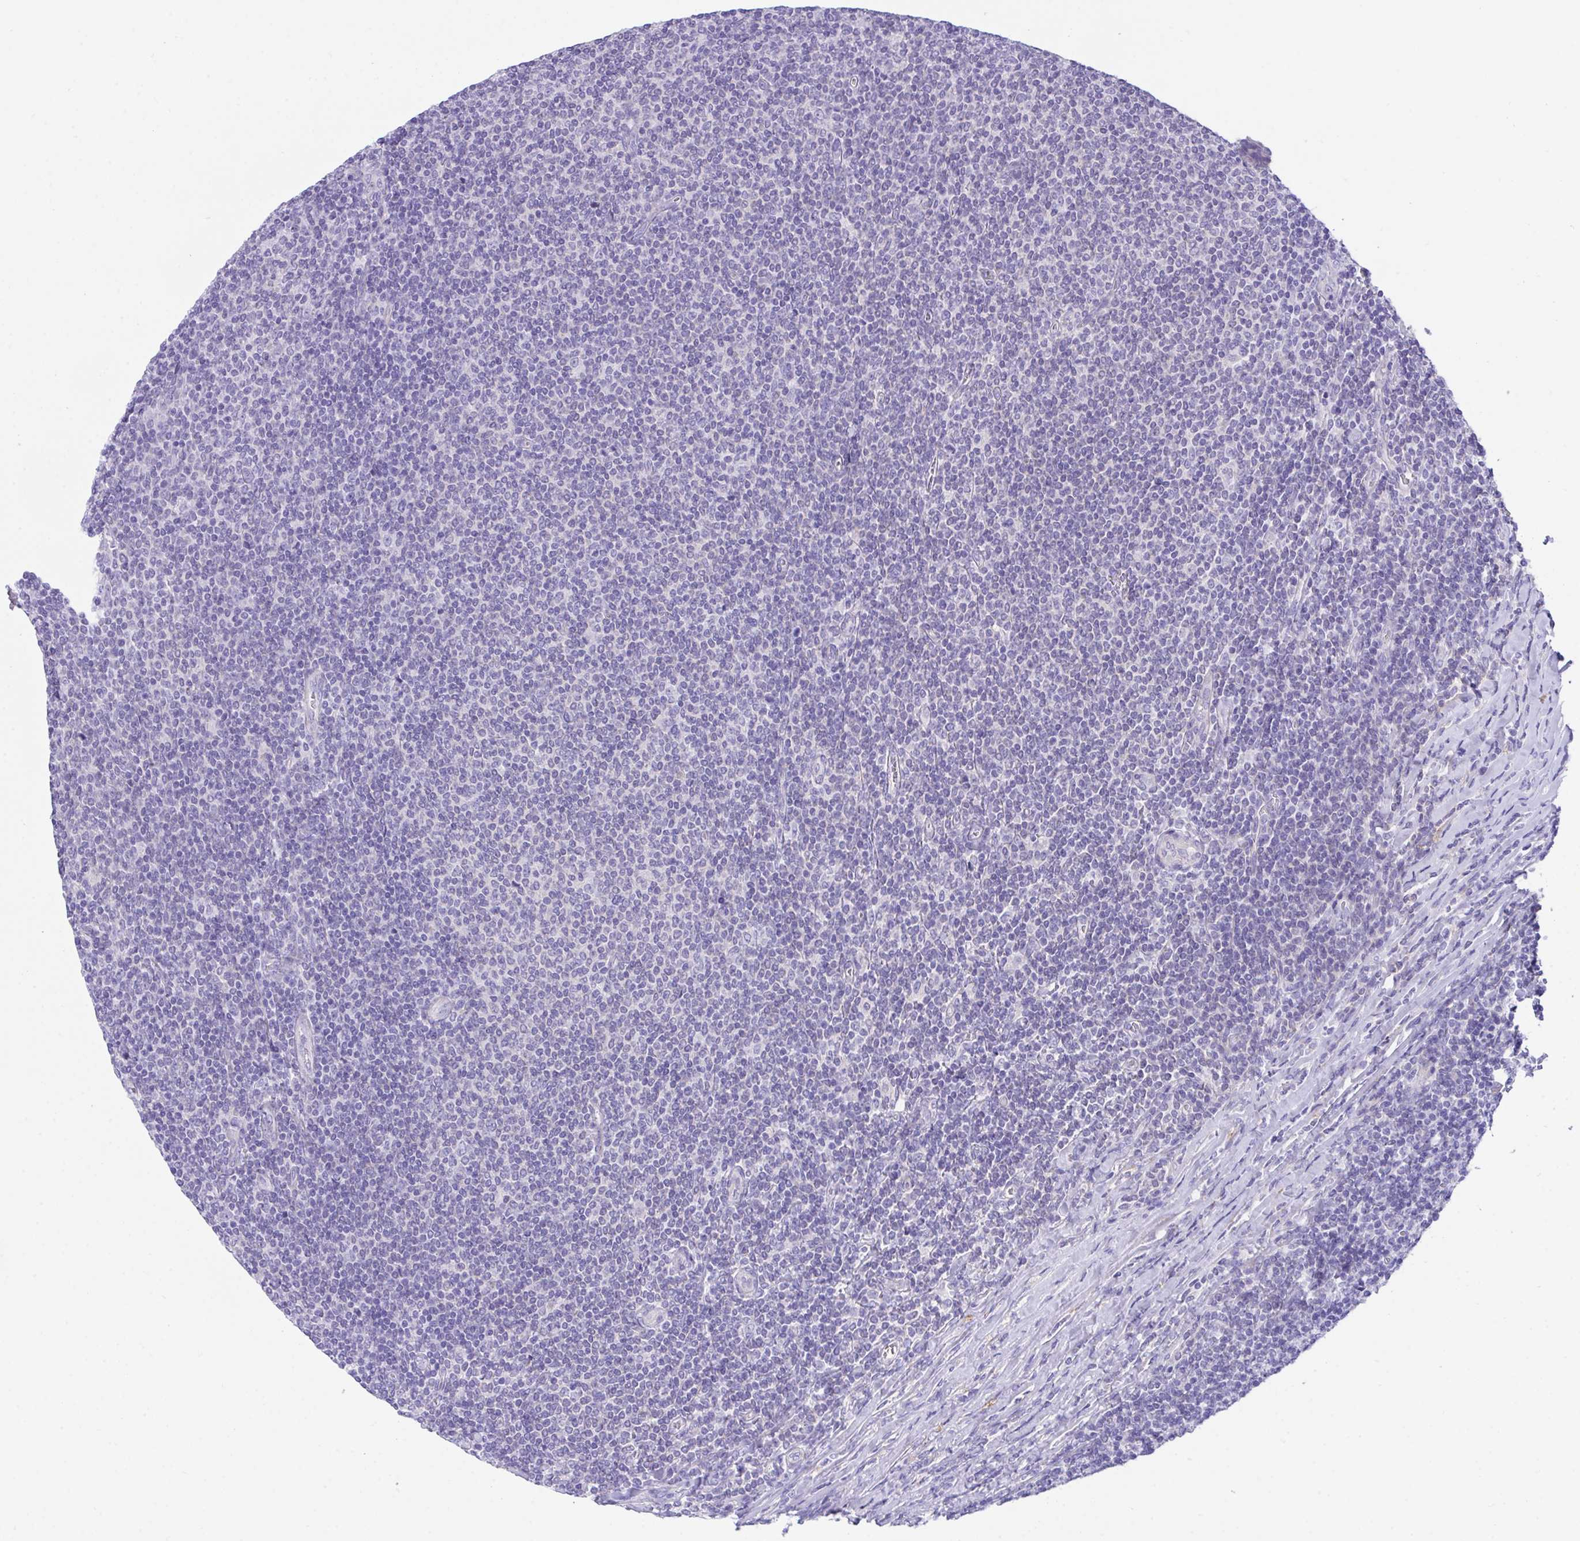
{"staining": {"intensity": "negative", "quantity": "none", "location": "none"}, "tissue": "lymphoma", "cell_type": "Tumor cells", "image_type": "cancer", "snomed": [{"axis": "morphology", "description": "Malignant lymphoma, non-Hodgkin's type, Low grade"}, {"axis": "topography", "description": "Lymph node"}], "caption": "An immunohistochemistry (IHC) micrograph of lymphoma is shown. There is no staining in tumor cells of lymphoma.", "gene": "TMEM106B", "patient": {"sex": "male", "age": 52}}